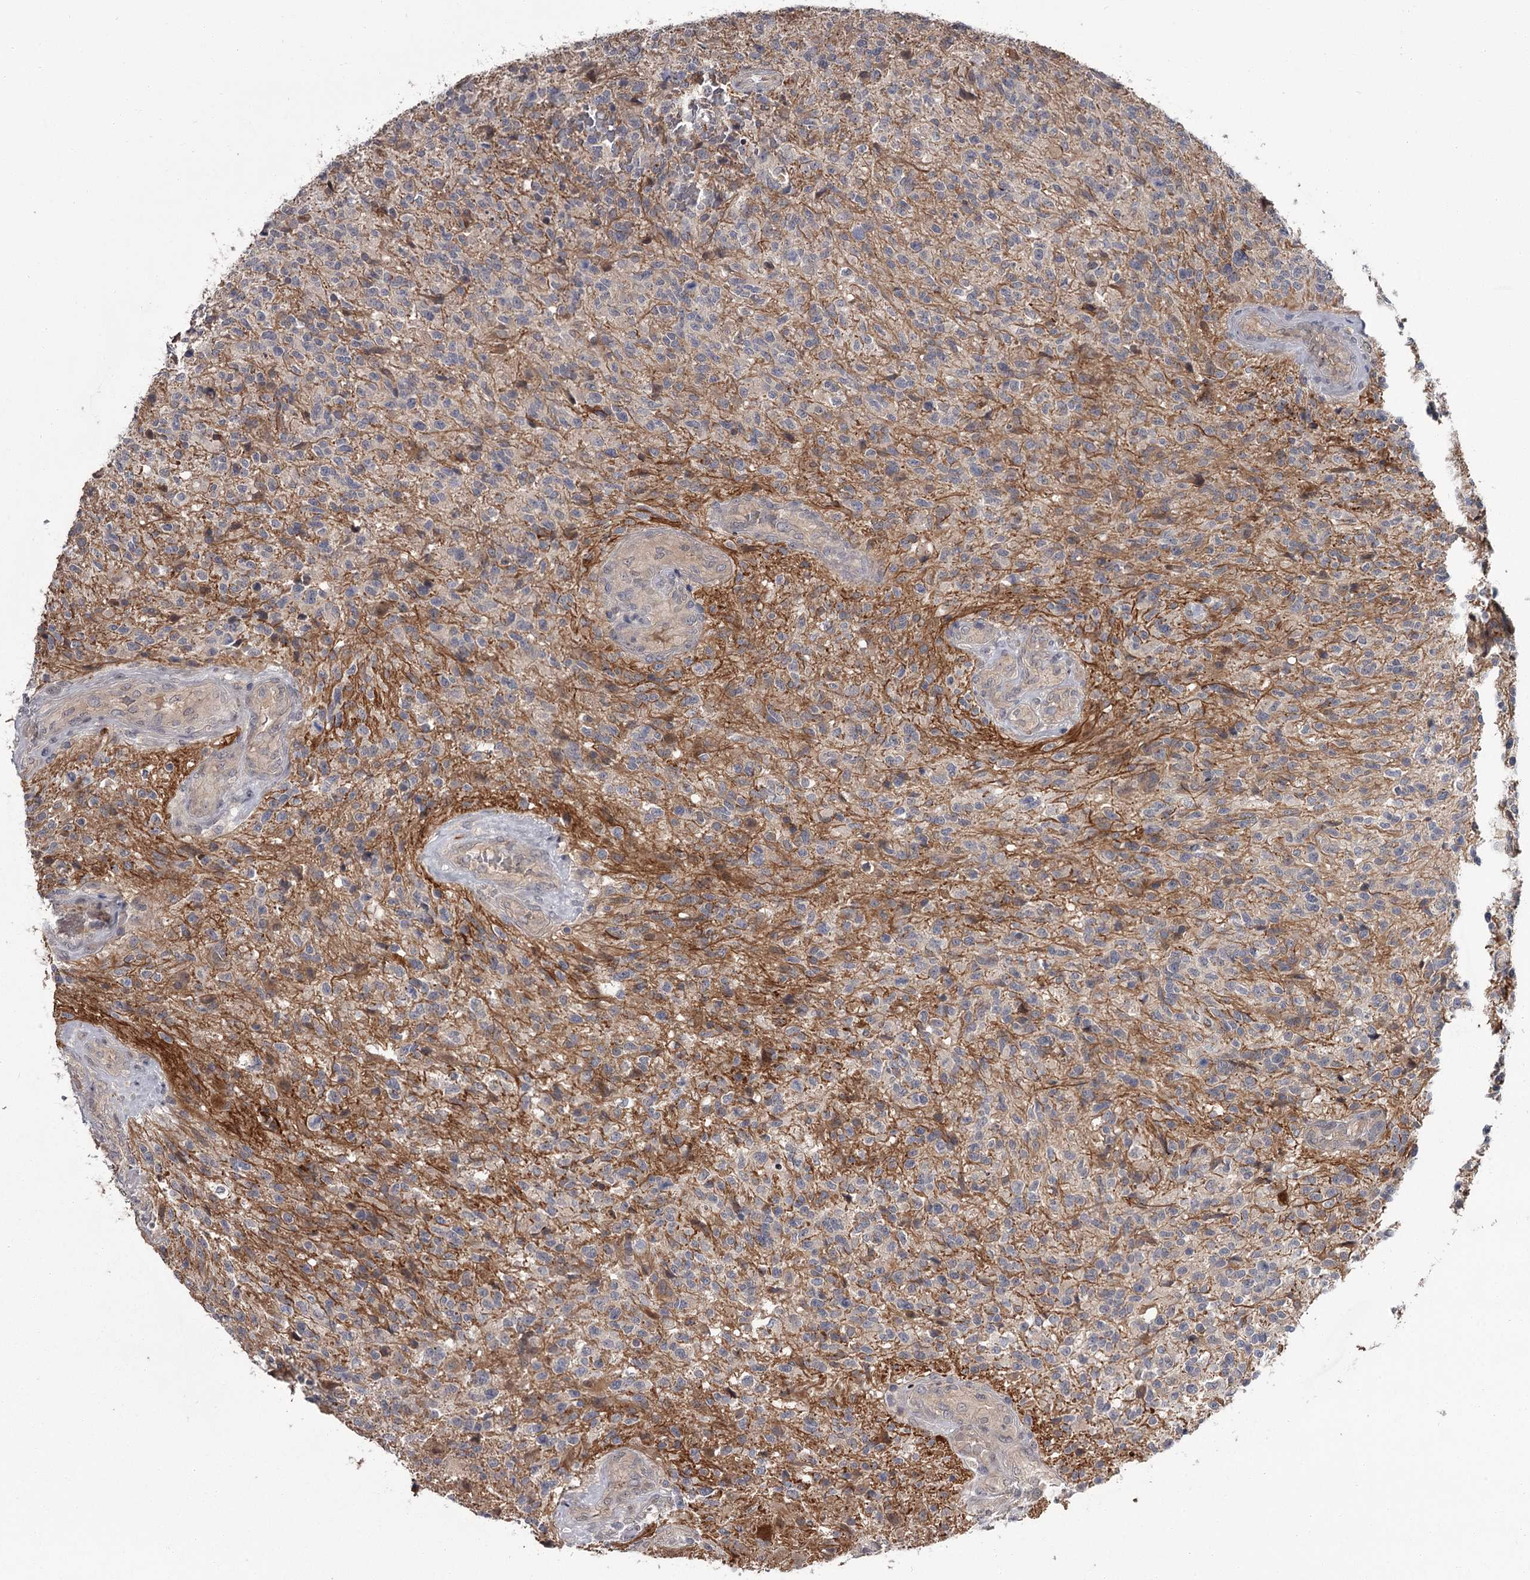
{"staining": {"intensity": "negative", "quantity": "none", "location": "none"}, "tissue": "glioma", "cell_type": "Tumor cells", "image_type": "cancer", "snomed": [{"axis": "morphology", "description": "Glioma, malignant, High grade"}, {"axis": "topography", "description": "Brain"}], "caption": "A histopathology image of malignant high-grade glioma stained for a protein exhibits no brown staining in tumor cells.", "gene": "DAO", "patient": {"sex": "male", "age": 56}}